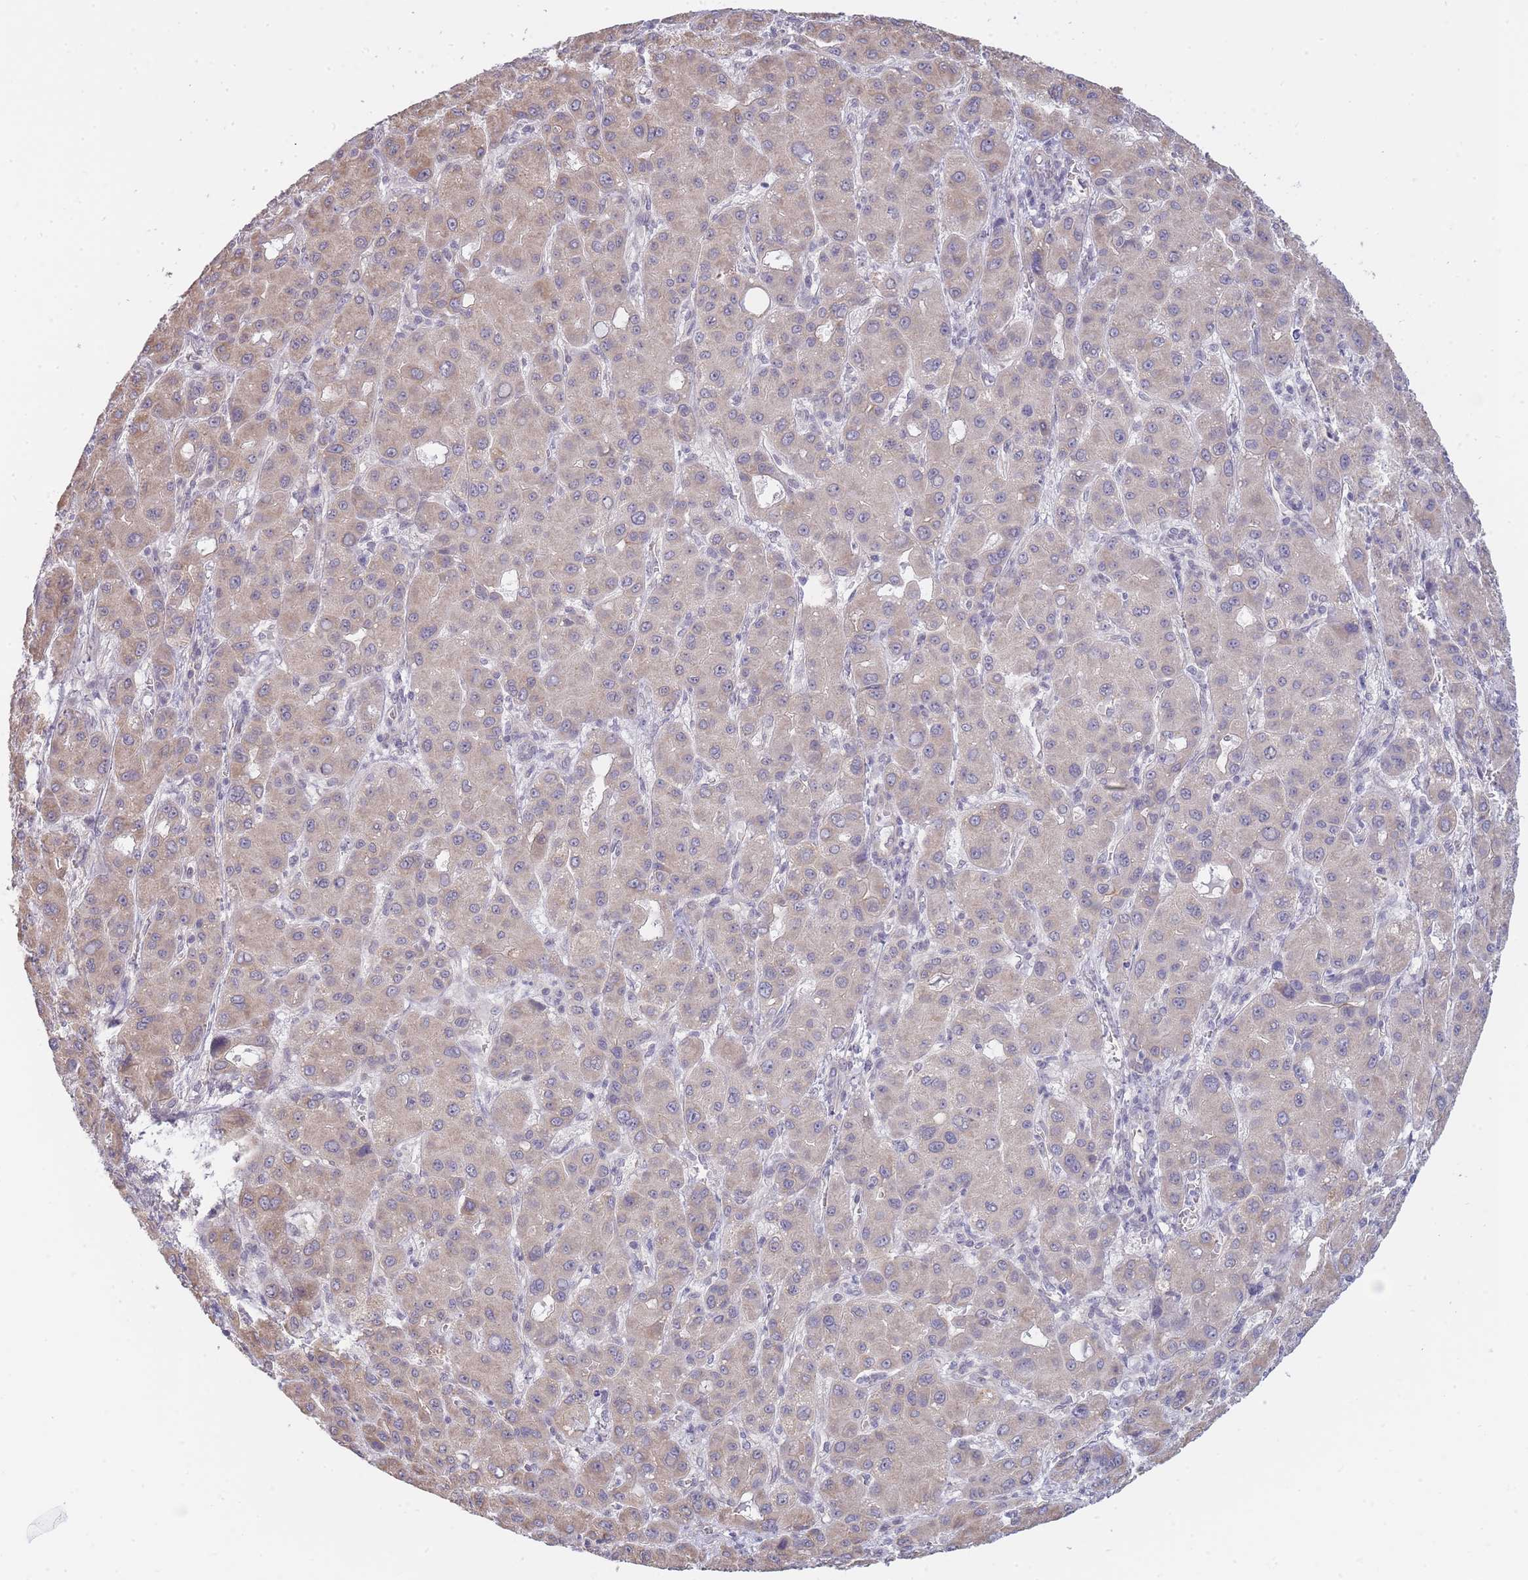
{"staining": {"intensity": "weak", "quantity": "25%-75%", "location": "cytoplasmic/membranous"}, "tissue": "liver cancer", "cell_type": "Tumor cells", "image_type": "cancer", "snomed": [{"axis": "morphology", "description": "Carcinoma, Hepatocellular, NOS"}, {"axis": "topography", "description": "Liver"}], "caption": "Immunohistochemical staining of human liver cancer demonstrates low levels of weak cytoplasmic/membranous staining in approximately 25%-75% of tumor cells.", "gene": "C19orf25", "patient": {"sex": "male", "age": 55}}